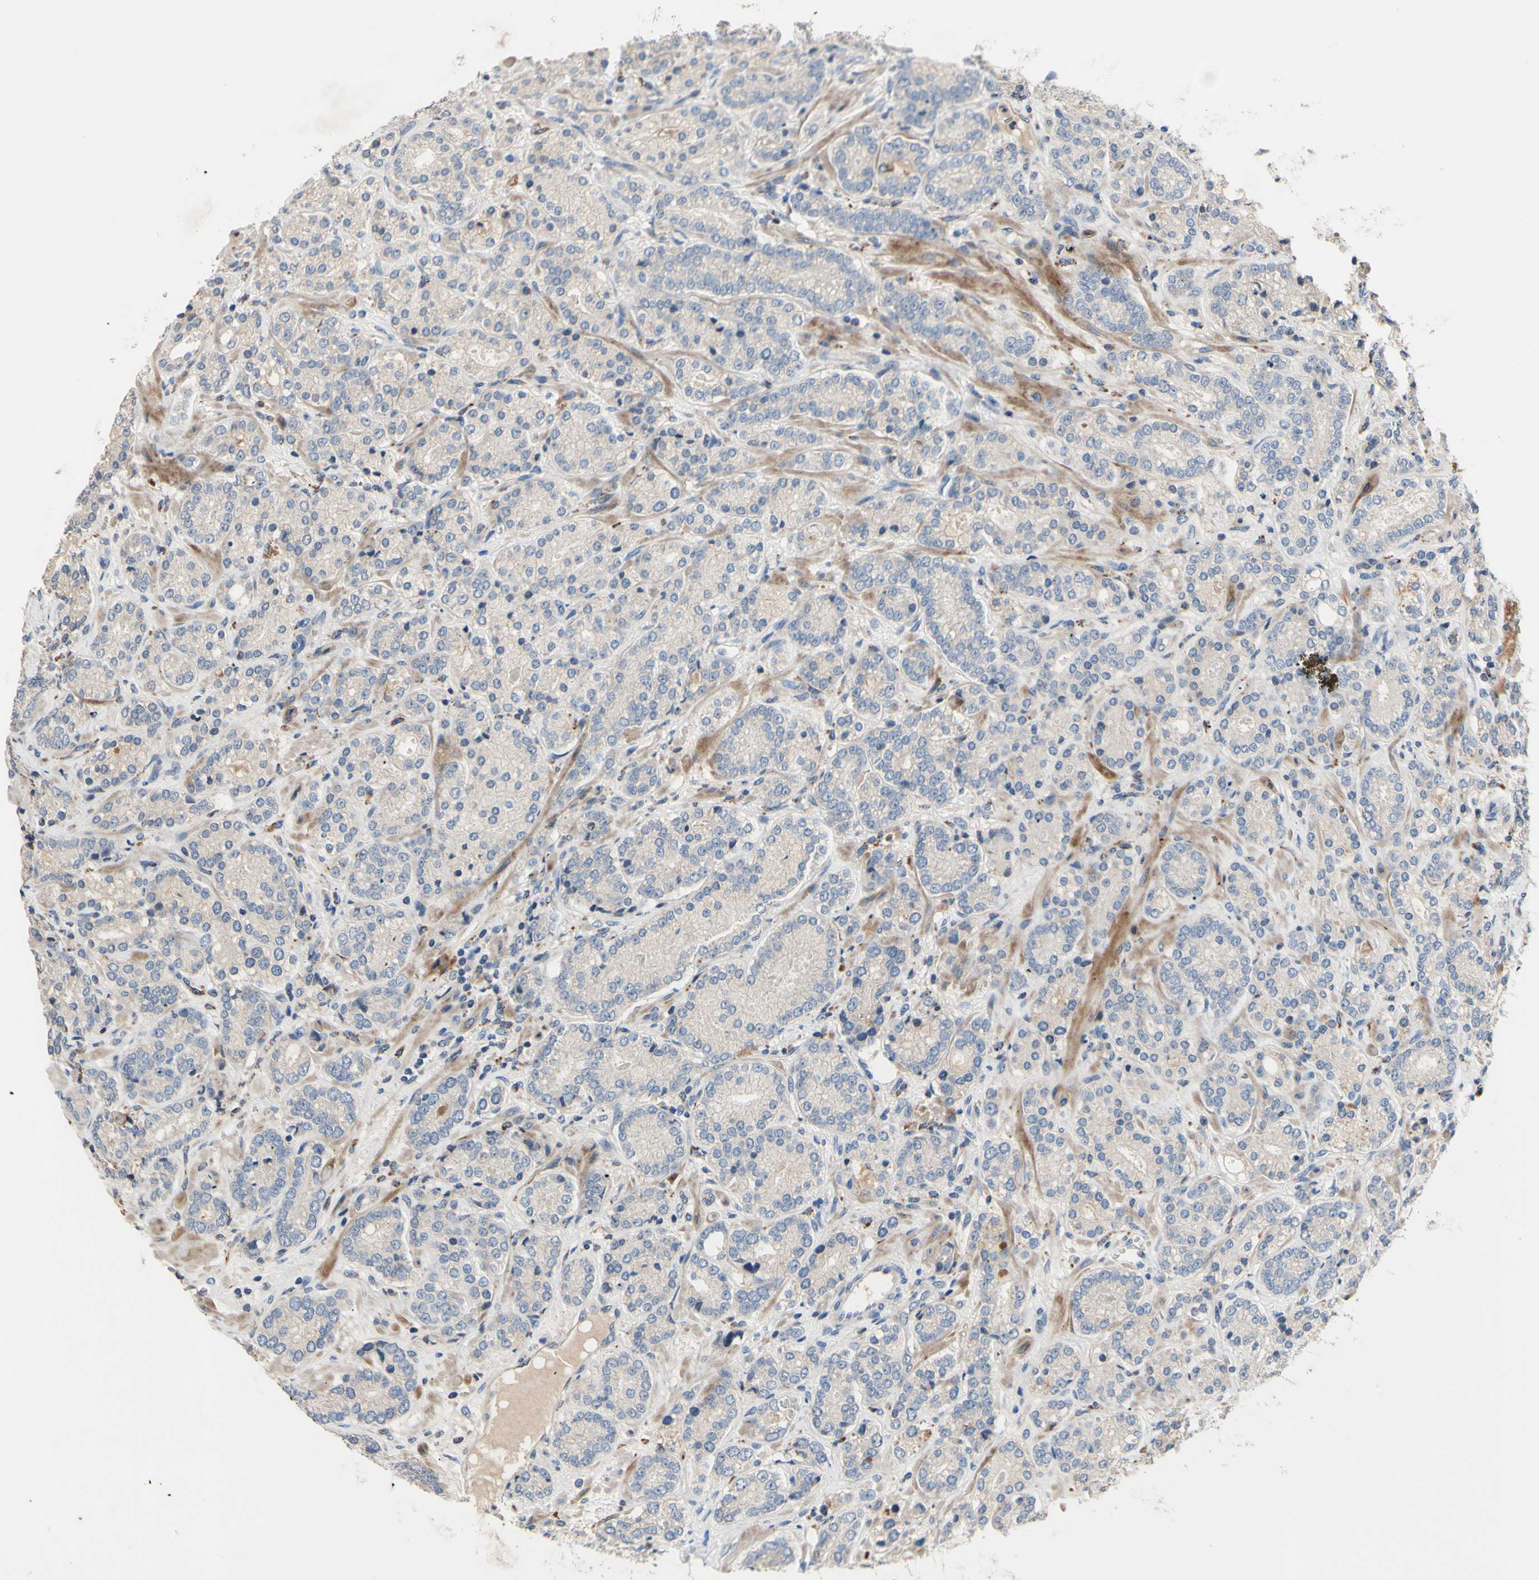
{"staining": {"intensity": "negative", "quantity": "none", "location": "none"}, "tissue": "prostate cancer", "cell_type": "Tumor cells", "image_type": "cancer", "snomed": [{"axis": "morphology", "description": "Adenocarcinoma, High grade"}, {"axis": "topography", "description": "Prostate"}], "caption": "Prostate cancer was stained to show a protein in brown. There is no significant expression in tumor cells.", "gene": "CDON", "patient": {"sex": "male", "age": 61}}